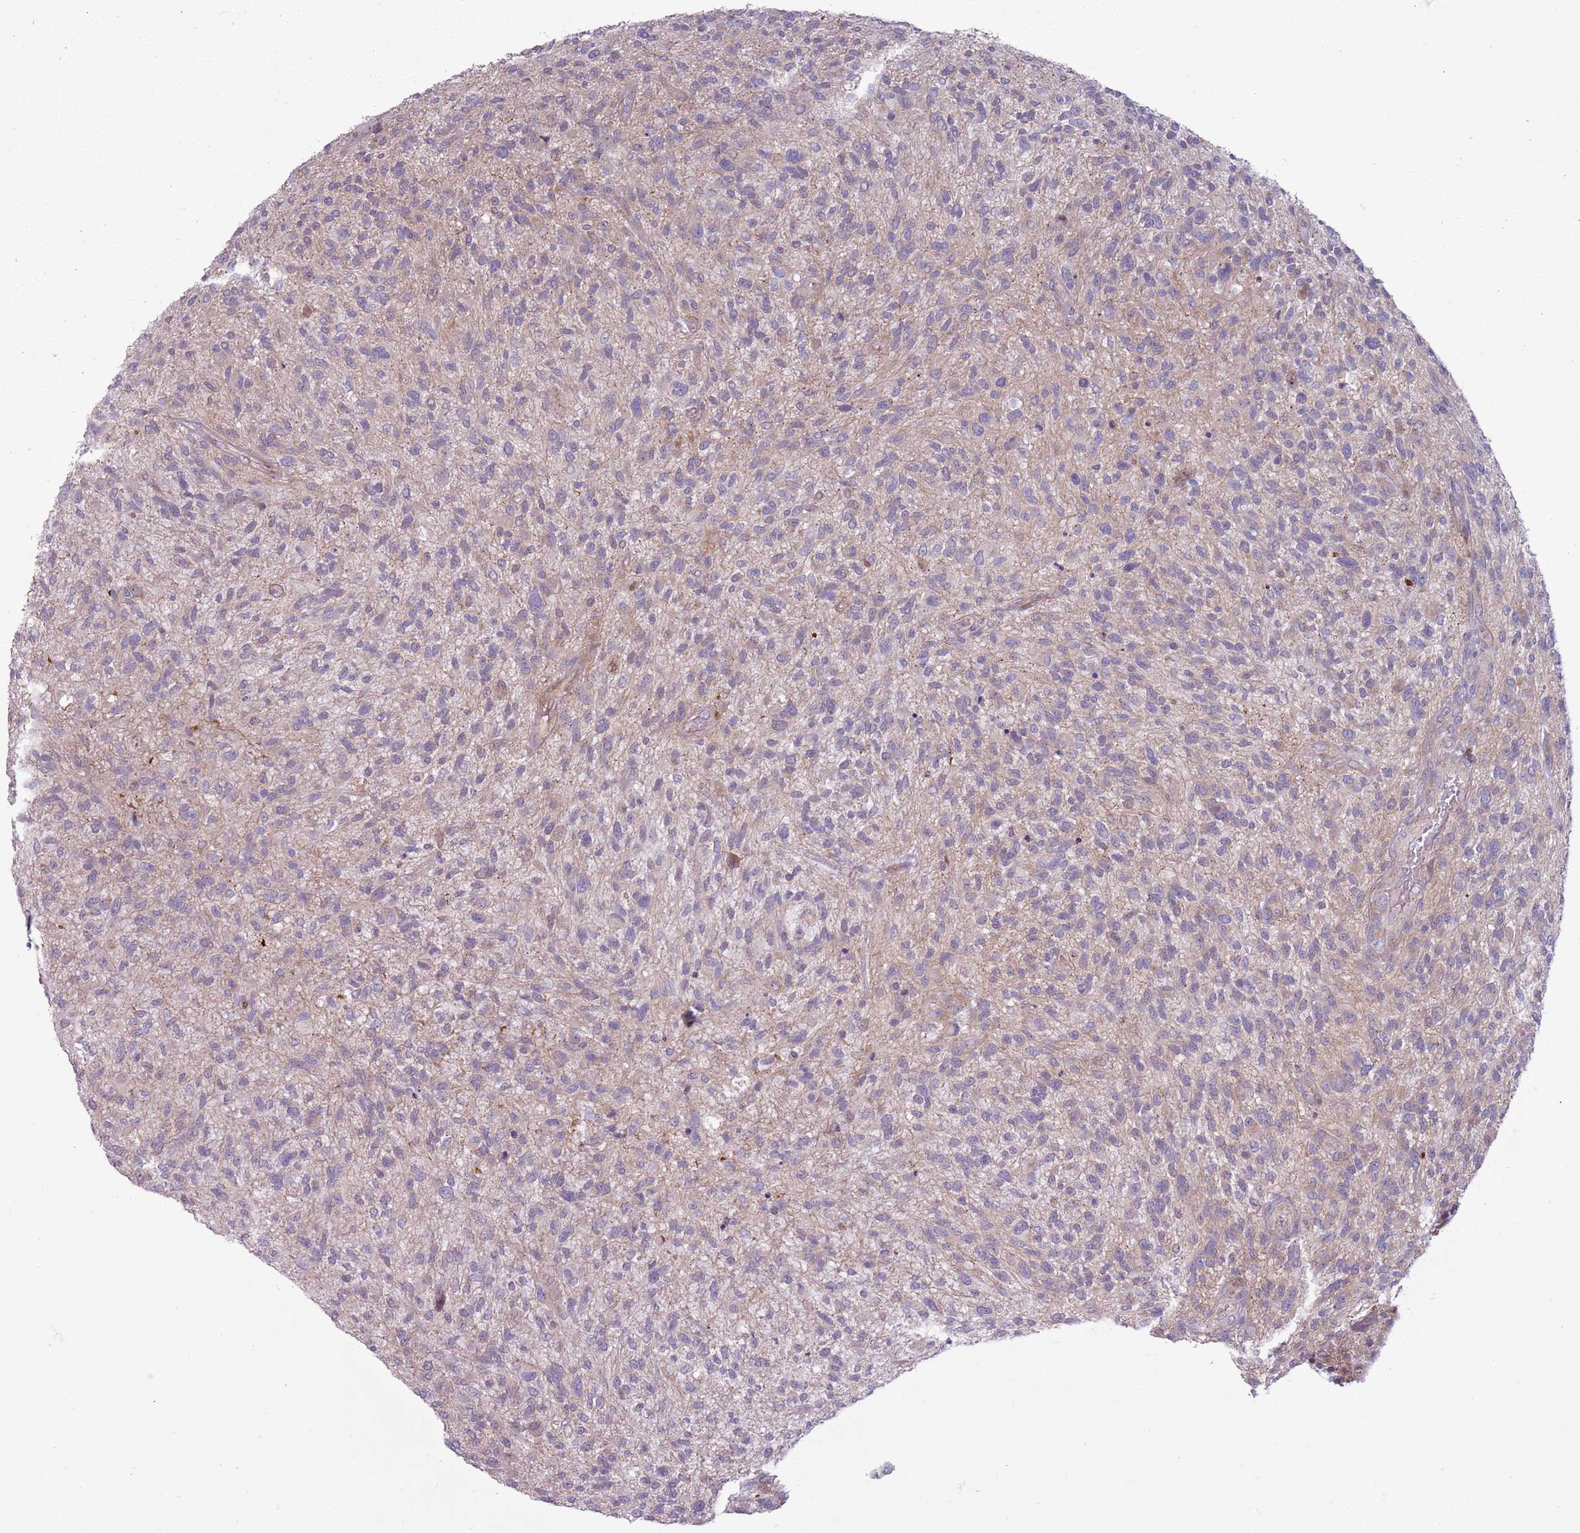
{"staining": {"intensity": "negative", "quantity": "none", "location": "none"}, "tissue": "glioma", "cell_type": "Tumor cells", "image_type": "cancer", "snomed": [{"axis": "morphology", "description": "Glioma, malignant, High grade"}, {"axis": "topography", "description": "Brain"}], "caption": "Malignant high-grade glioma was stained to show a protein in brown. There is no significant expression in tumor cells.", "gene": "CCDC150", "patient": {"sex": "male", "age": 47}}